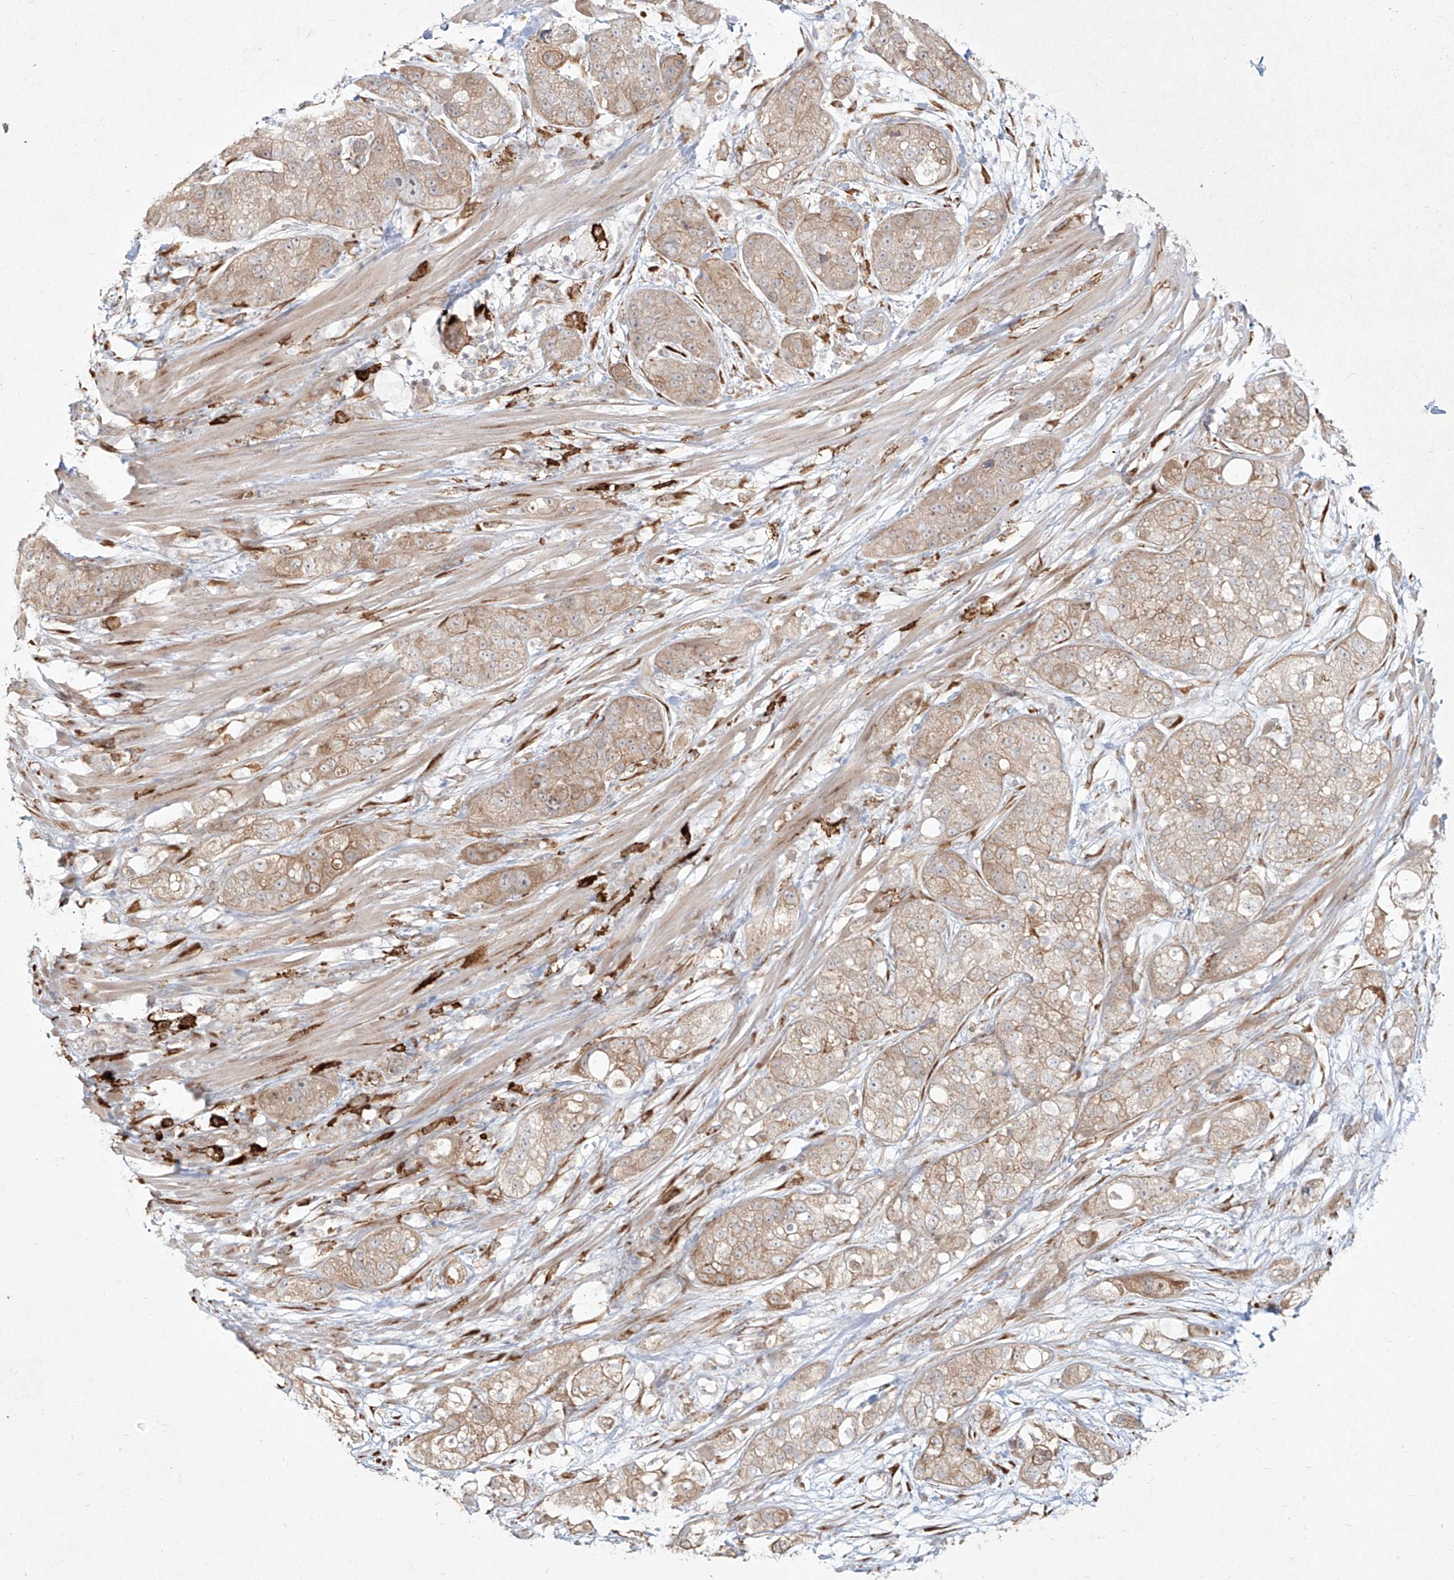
{"staining": {"intensity": "weak", "quantity": ">75%", "location": "cytoplasmic/membranous"}, "tissue": "pancreatic cancer", "cell_type": "Tumor cells", "image_type": "cancer", "snomed": [{"axis": "morphology", "description": "Adenocarcinoma, NOS"}, {"axis": "topography", "description": "Pancreas"}], "caption": "Approximately >75% of tumor cells in pancreatic adenocarcinoma exhibit weak cytoplasmic/membranous protein expression as visualized by brown immunohistochemical staining.", "gene": "CD209", "patient": {"sex": "female", "age": 78}}